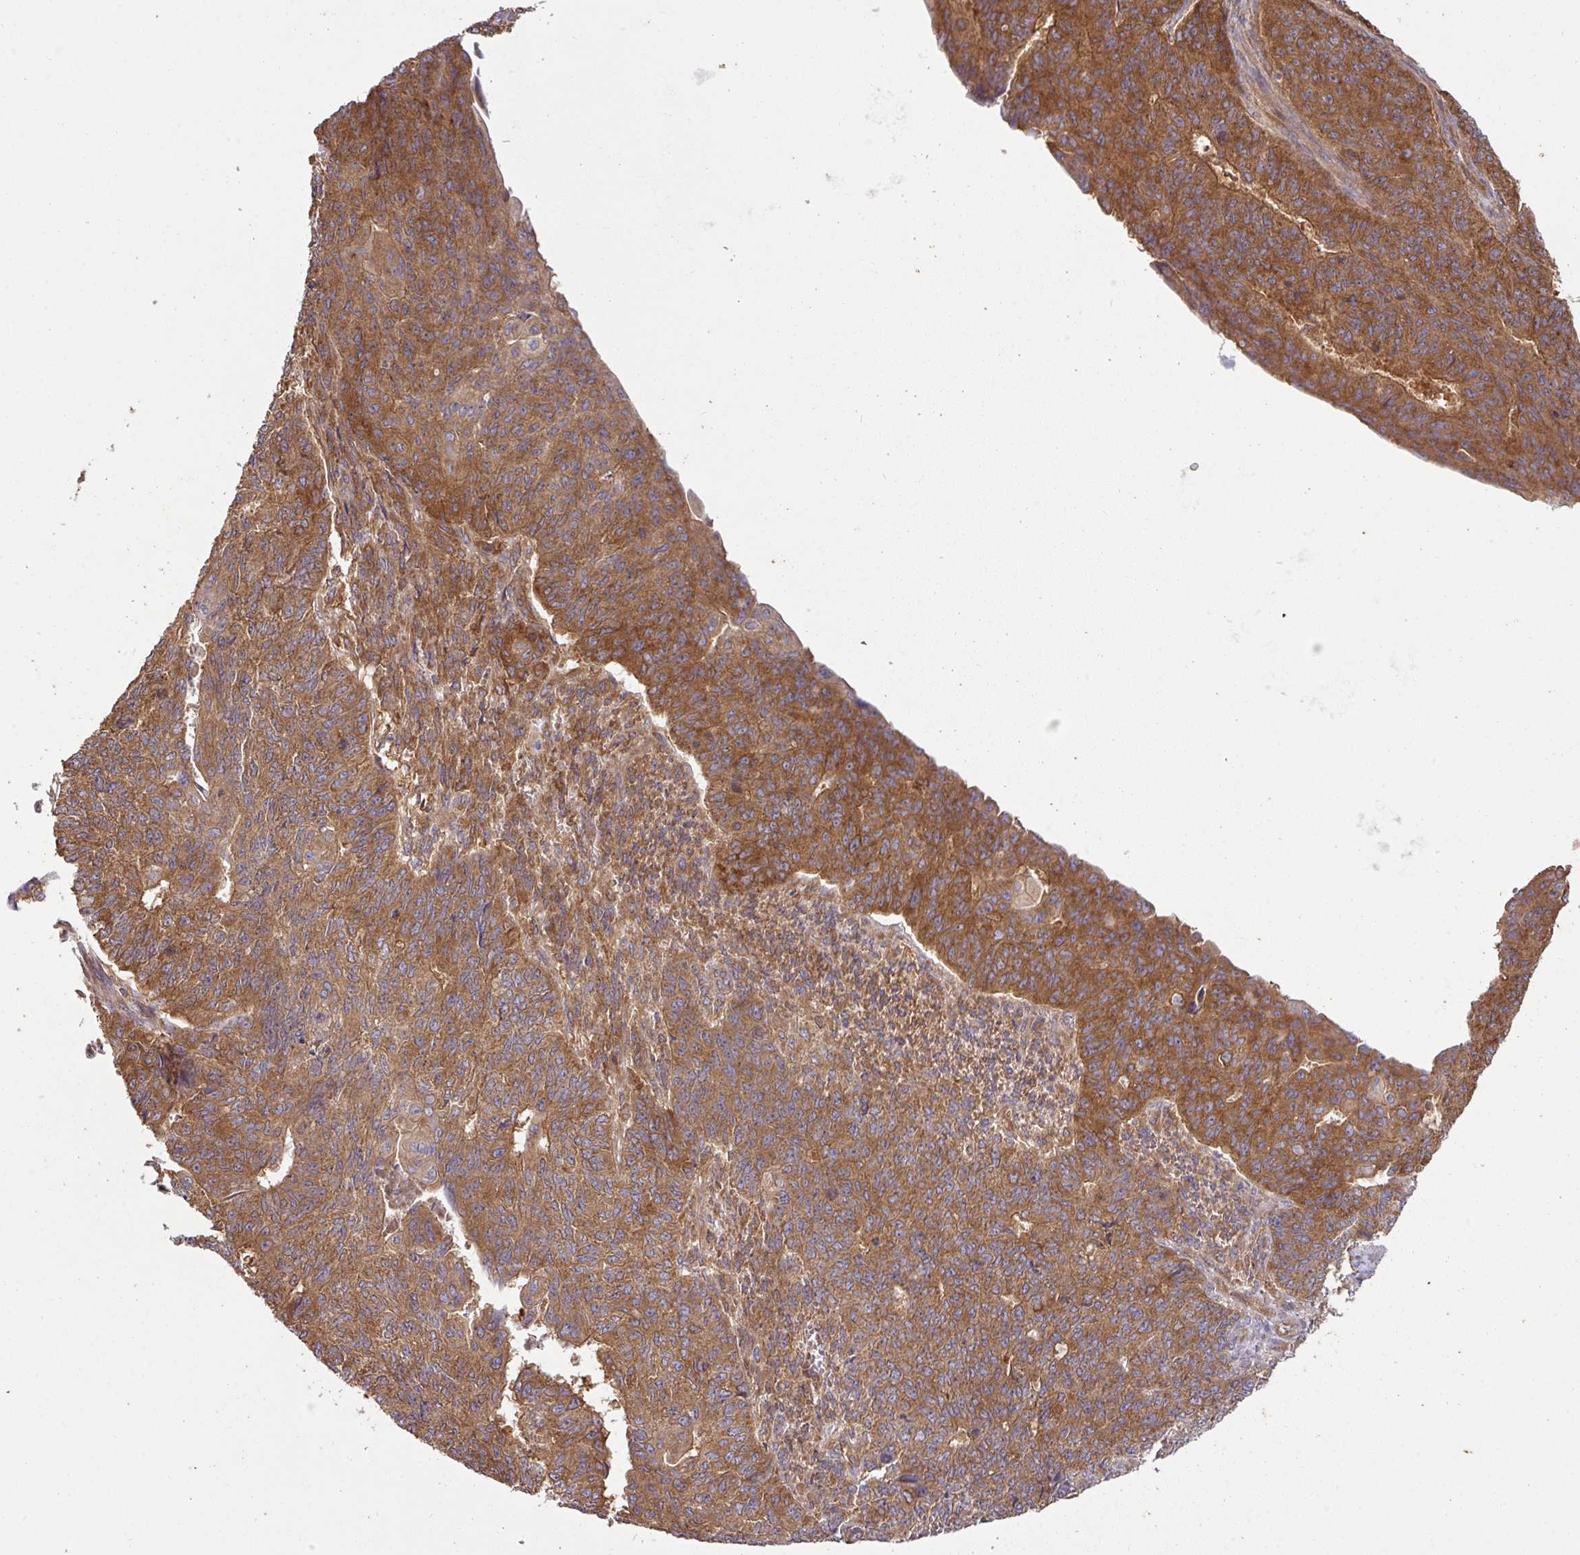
{"staining": {"intensity": "moderate", "quantity": ">75%", "location": "cytoplasmic/membranous"}, "tissue": "endometrial cancer", "cell_type": "Tumor cells", "image_type": "cancer", "snomed": [{"axis": "morphology", "description": "Adenocarcinoma, NOS"}, {"axis": "topography", "description": "Endometrium"}], "caption": "A histopathology image showing moderate cytoplasmic/membranous staining in about >75% of tumor cells in endometrial cancer (adenocarcinoma), as visualized by brown immunohistochemical staining.", "gene": "GSPT1", "patient": {"sex": "female", "age": 32}}